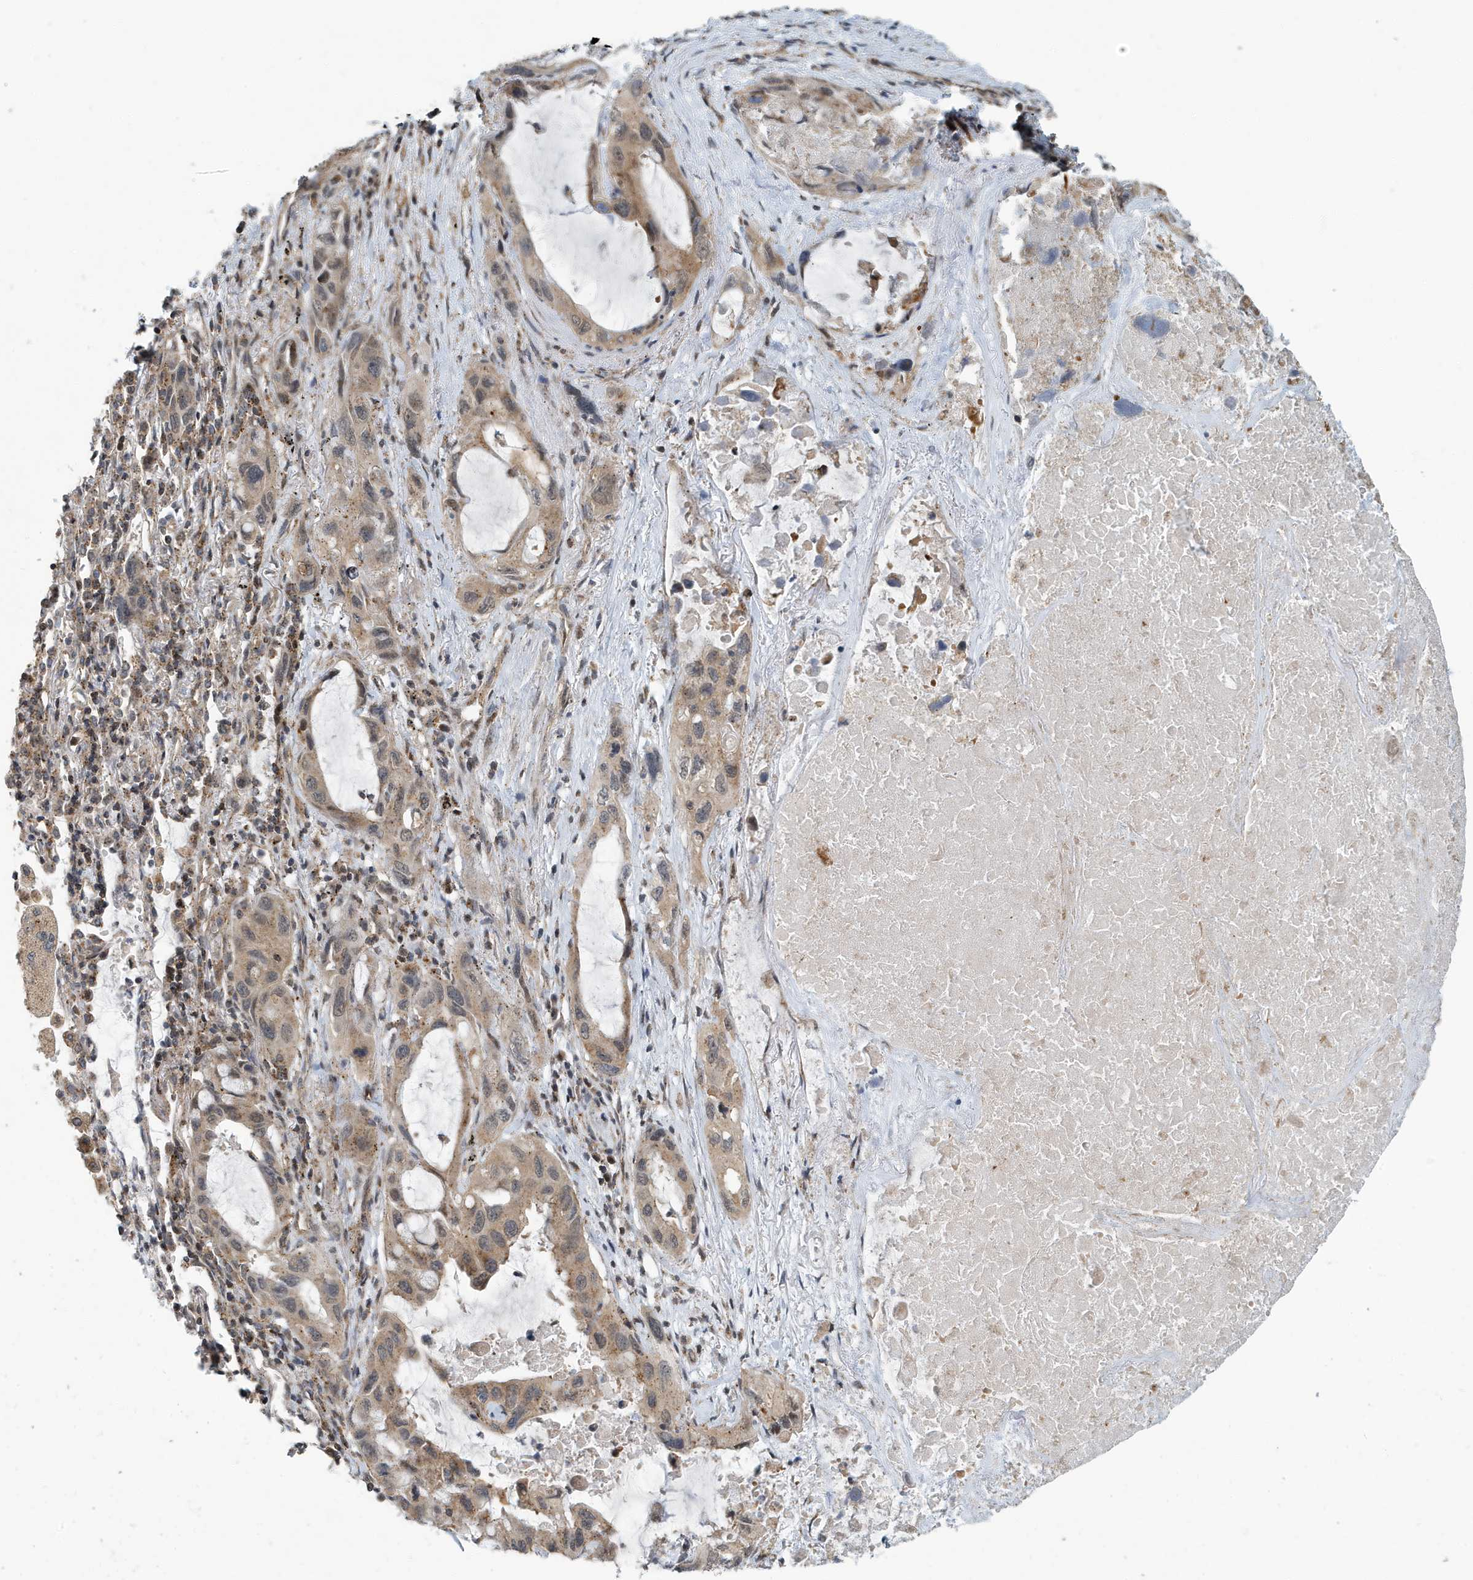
{"staining": {"intensity": "moderate", "quantity": "<25%", "location": "cytoplasmic/membranous"}, "tissue": "lung cancer", "cell_type": "Tumor cells", "image_type": "cancer", "snomed": [{"axis": "morphology", "description": "Squamous cell carcinoma, NOS"}, {"axis": "topography", "description": "Lung"}], "caption": "Immunohistochemical staining of human lung squamous cell carcinoma reveals low levels of moderate cytoplasmic/membranous staining in approximately <25% of tumor cells.", "gene": "KIF15", "patient": {"sex": "female", "age": 73}}